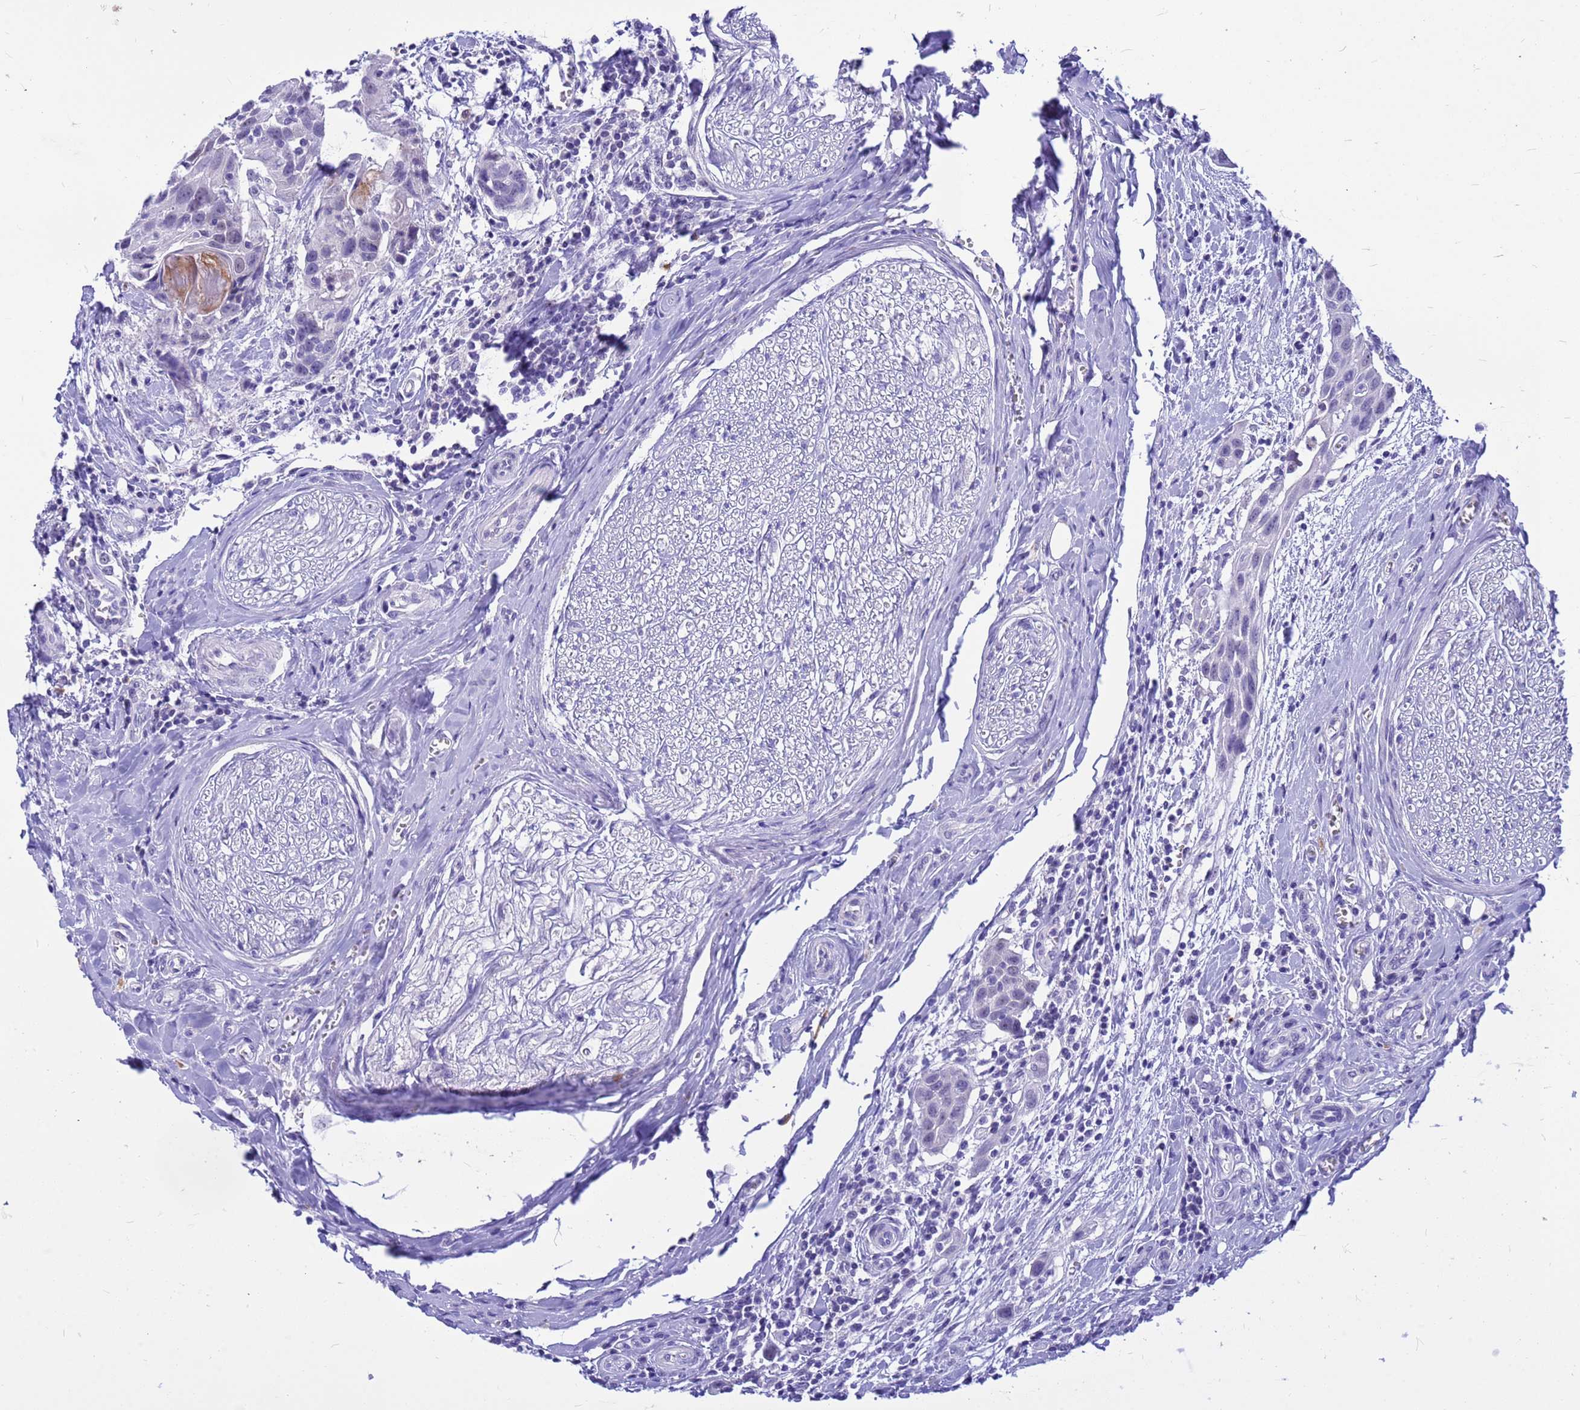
{"staining": {"intensity": "negative", "quantity": "none", "location": "none"}, "tissue": "head and neck cancer", "cell_type": "Tumor cells", "image_type": "cancer", "snomed": [{"axis": "morphology", "description": "Squamous cell carcinoma, NOS"}, {"axis": "topography", "description": "Oral tissue"}, {"axis": "topography", "description": "Head-Neck"}], "caption": "Human head and neck cancer stained for a protein using IHC reveals no staining in tumor cells.", "gene": "DMRTC2", "patient": {"sex": "female", "age": 50}}